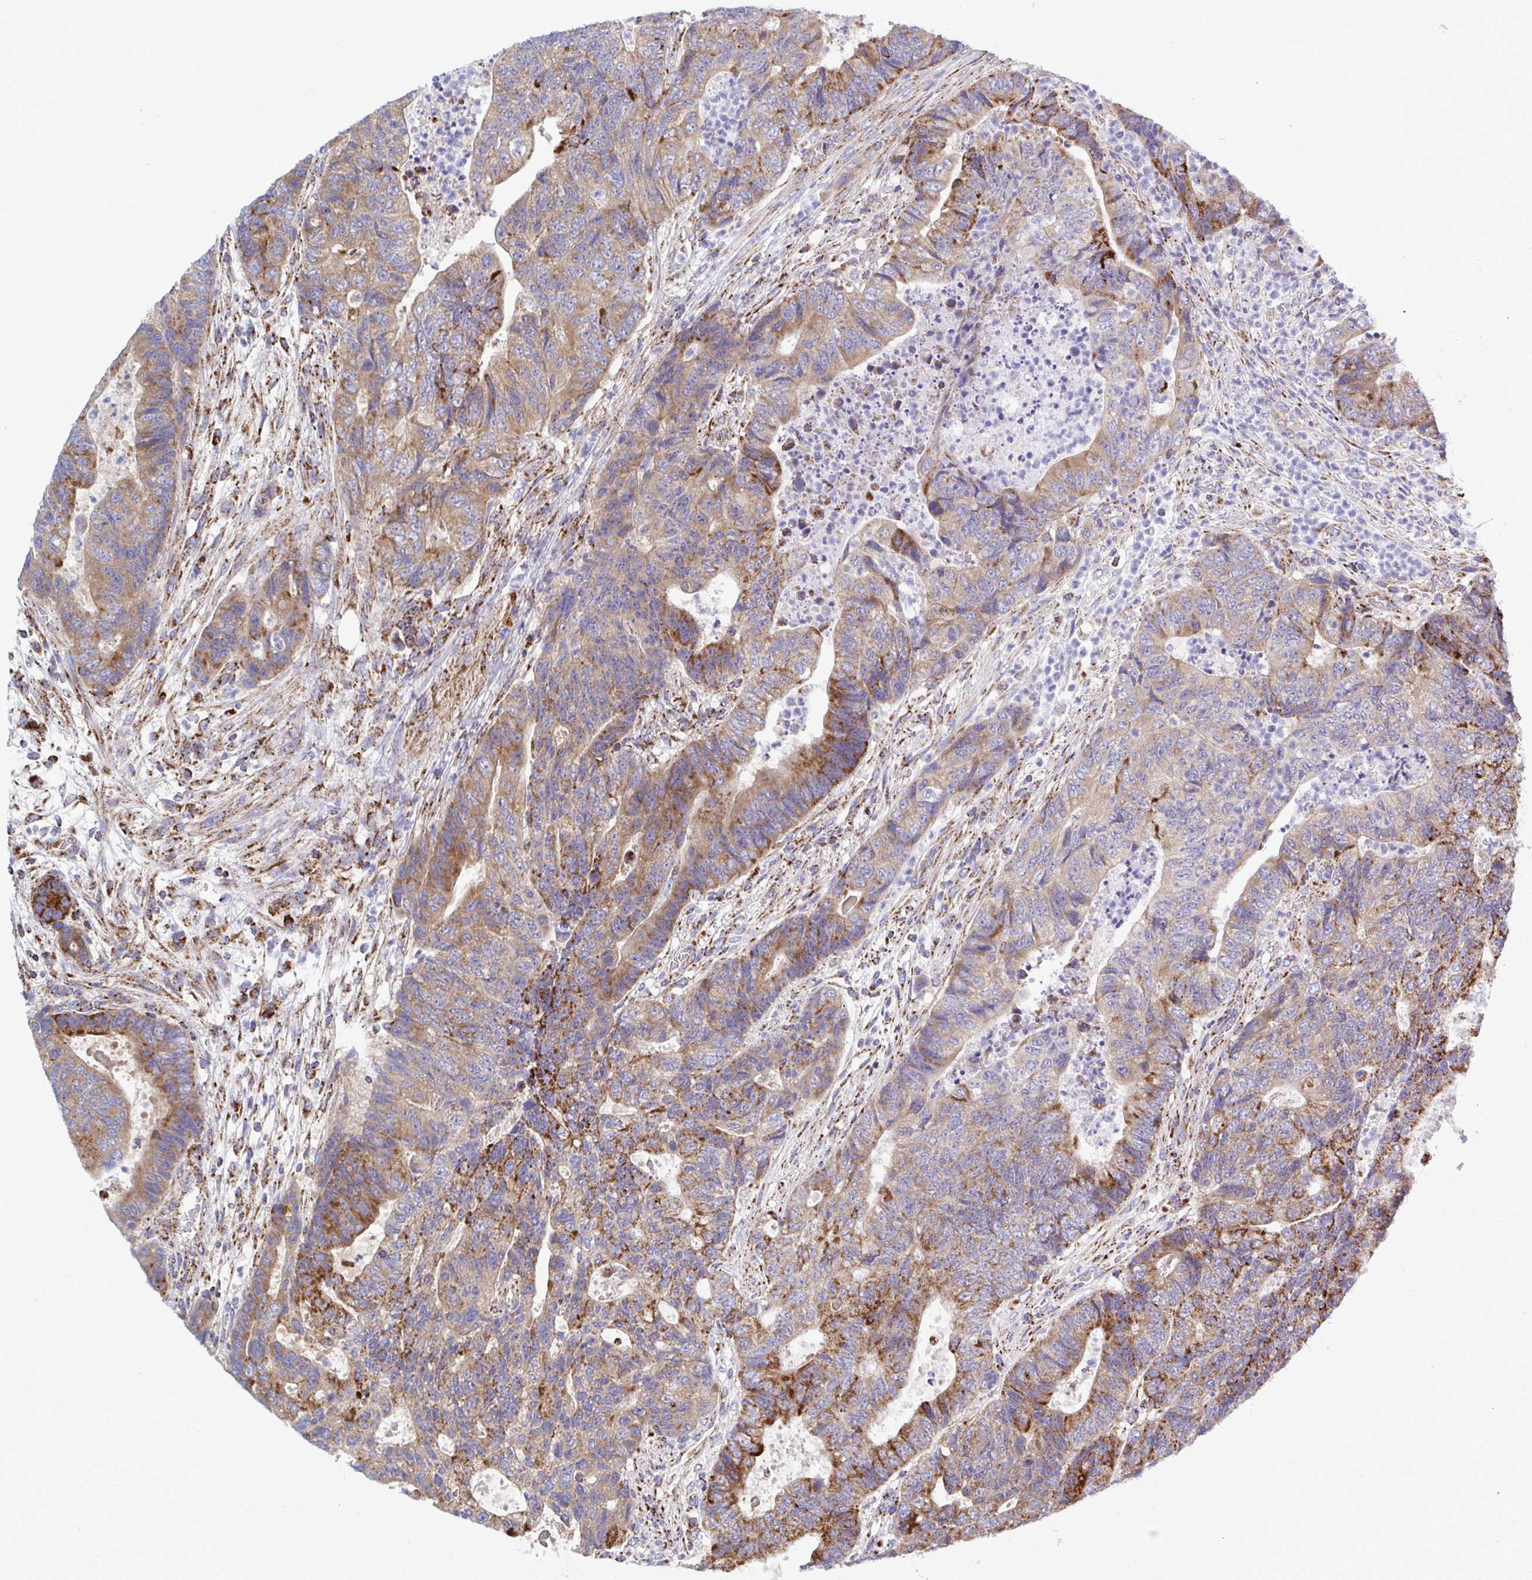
{"staining": {"intensity": "moderate", "quantity": ">75%", "location": "cytoplasmic/membranous"}, "tissue": "colorectal cancer", "cell_type": "Tumor cells", "image_type": "cancer", "snomed": [{"axis": "morphology", "description": "Adenocarcinoma, NOS"}, {"axis": "topography", "description": "Colon"}], "caption": "Immunohistochemistry (IHC) image of neoplastic tissue: human colorectal cancer stained using immunohistochemistry (IHC) shows medium levels of moderate protein expression localized specifically in the cytoplasmic/membranous of tumor cells, appearing as a cytoplasmic/membranous brown color.", "gene": "CSDE1", "patient": {"sex": "female", "age": 48}}